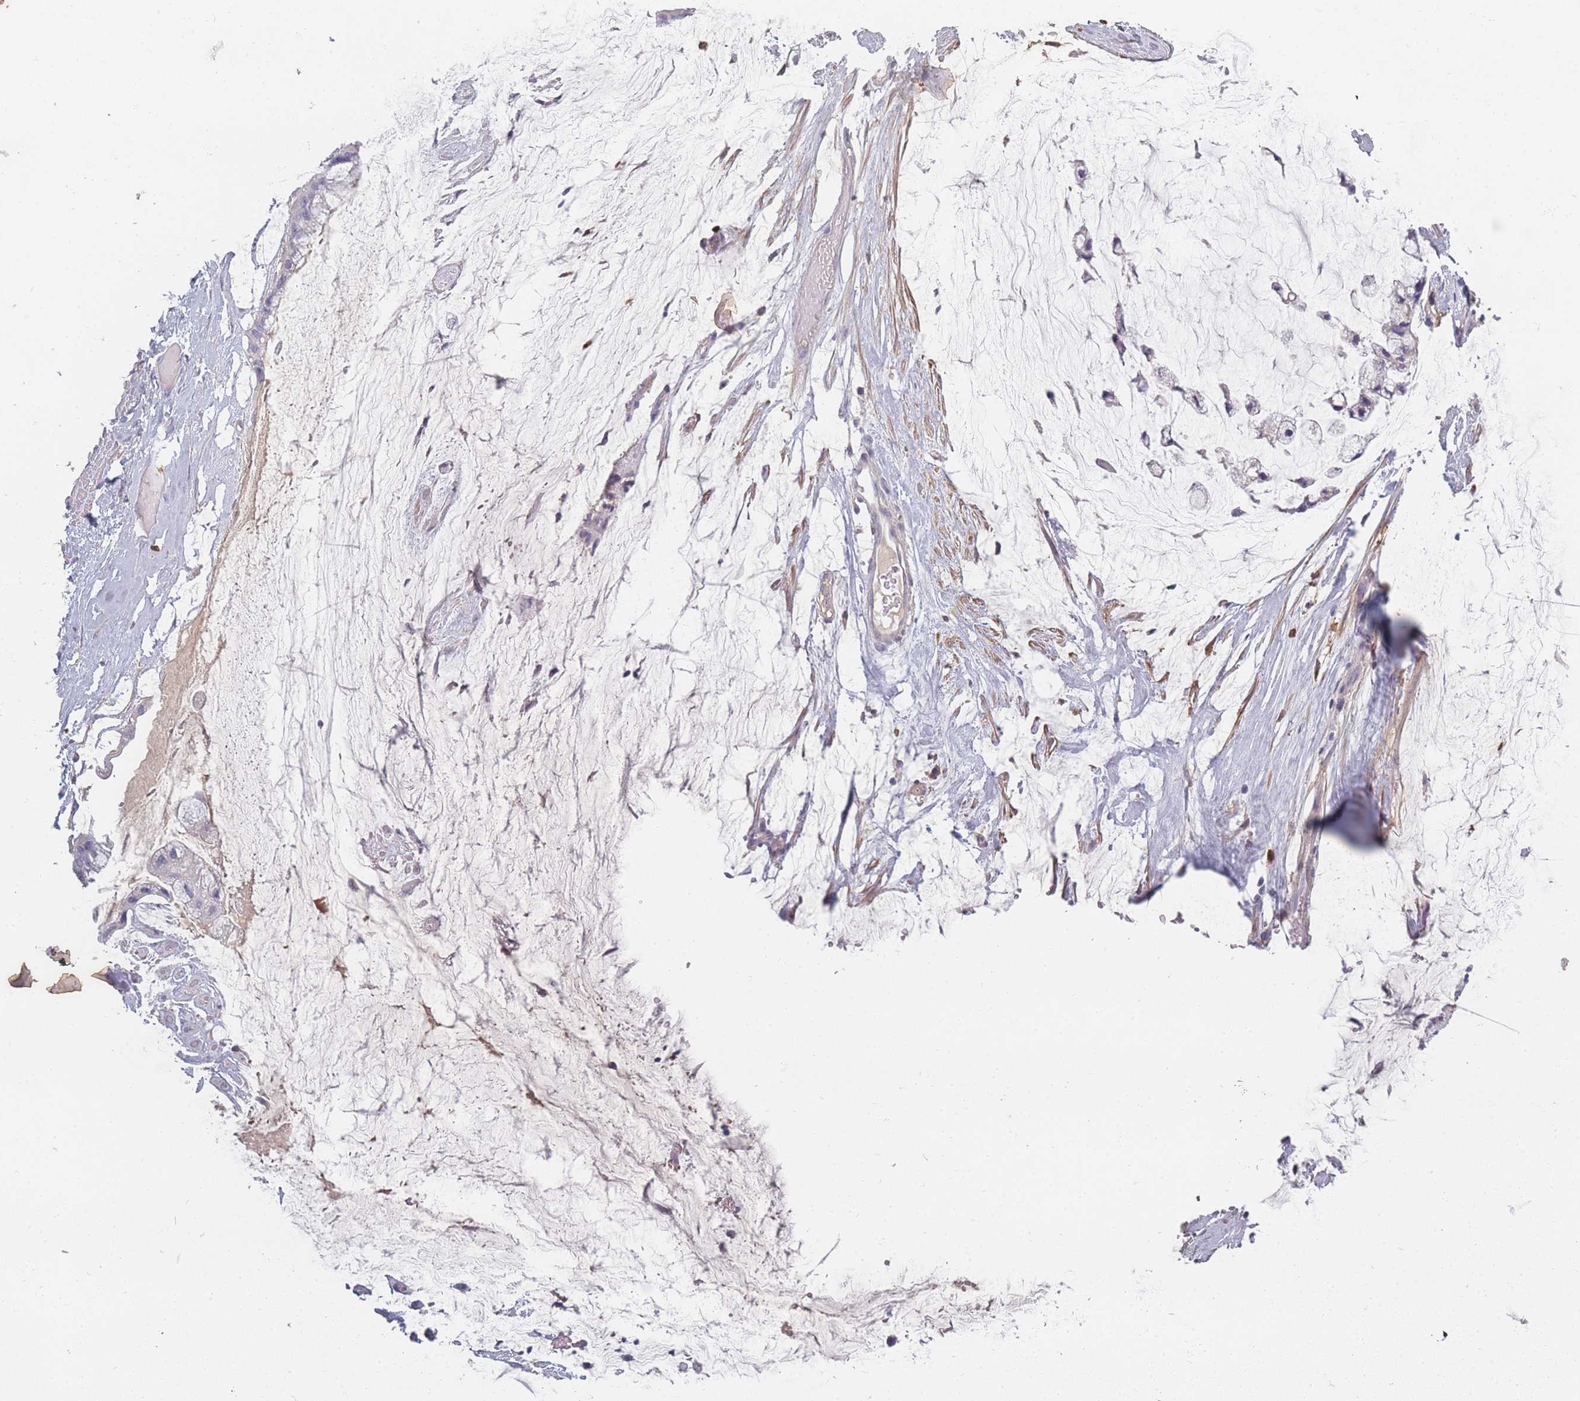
{"staining": {"intensity": "negative", "quantity": "none", "location": "none"}, "tissue": "ovarian cancer", "cell_type": "Tumor cells", "image_type": "cancer", "snomed": [{"axis": "morphology", "description": "Cystadenocarcinoma, mucinous, NOS"}, {"axis": "topography", "description": "Ovary"}], "caption": "Mucinous cystadenocarcinoma (ovarian) was stained to show a protein in brown. There is no significant staining in tumor cells.", "gene": "BST1", "patient": {"sex": "female", "age": 39}}